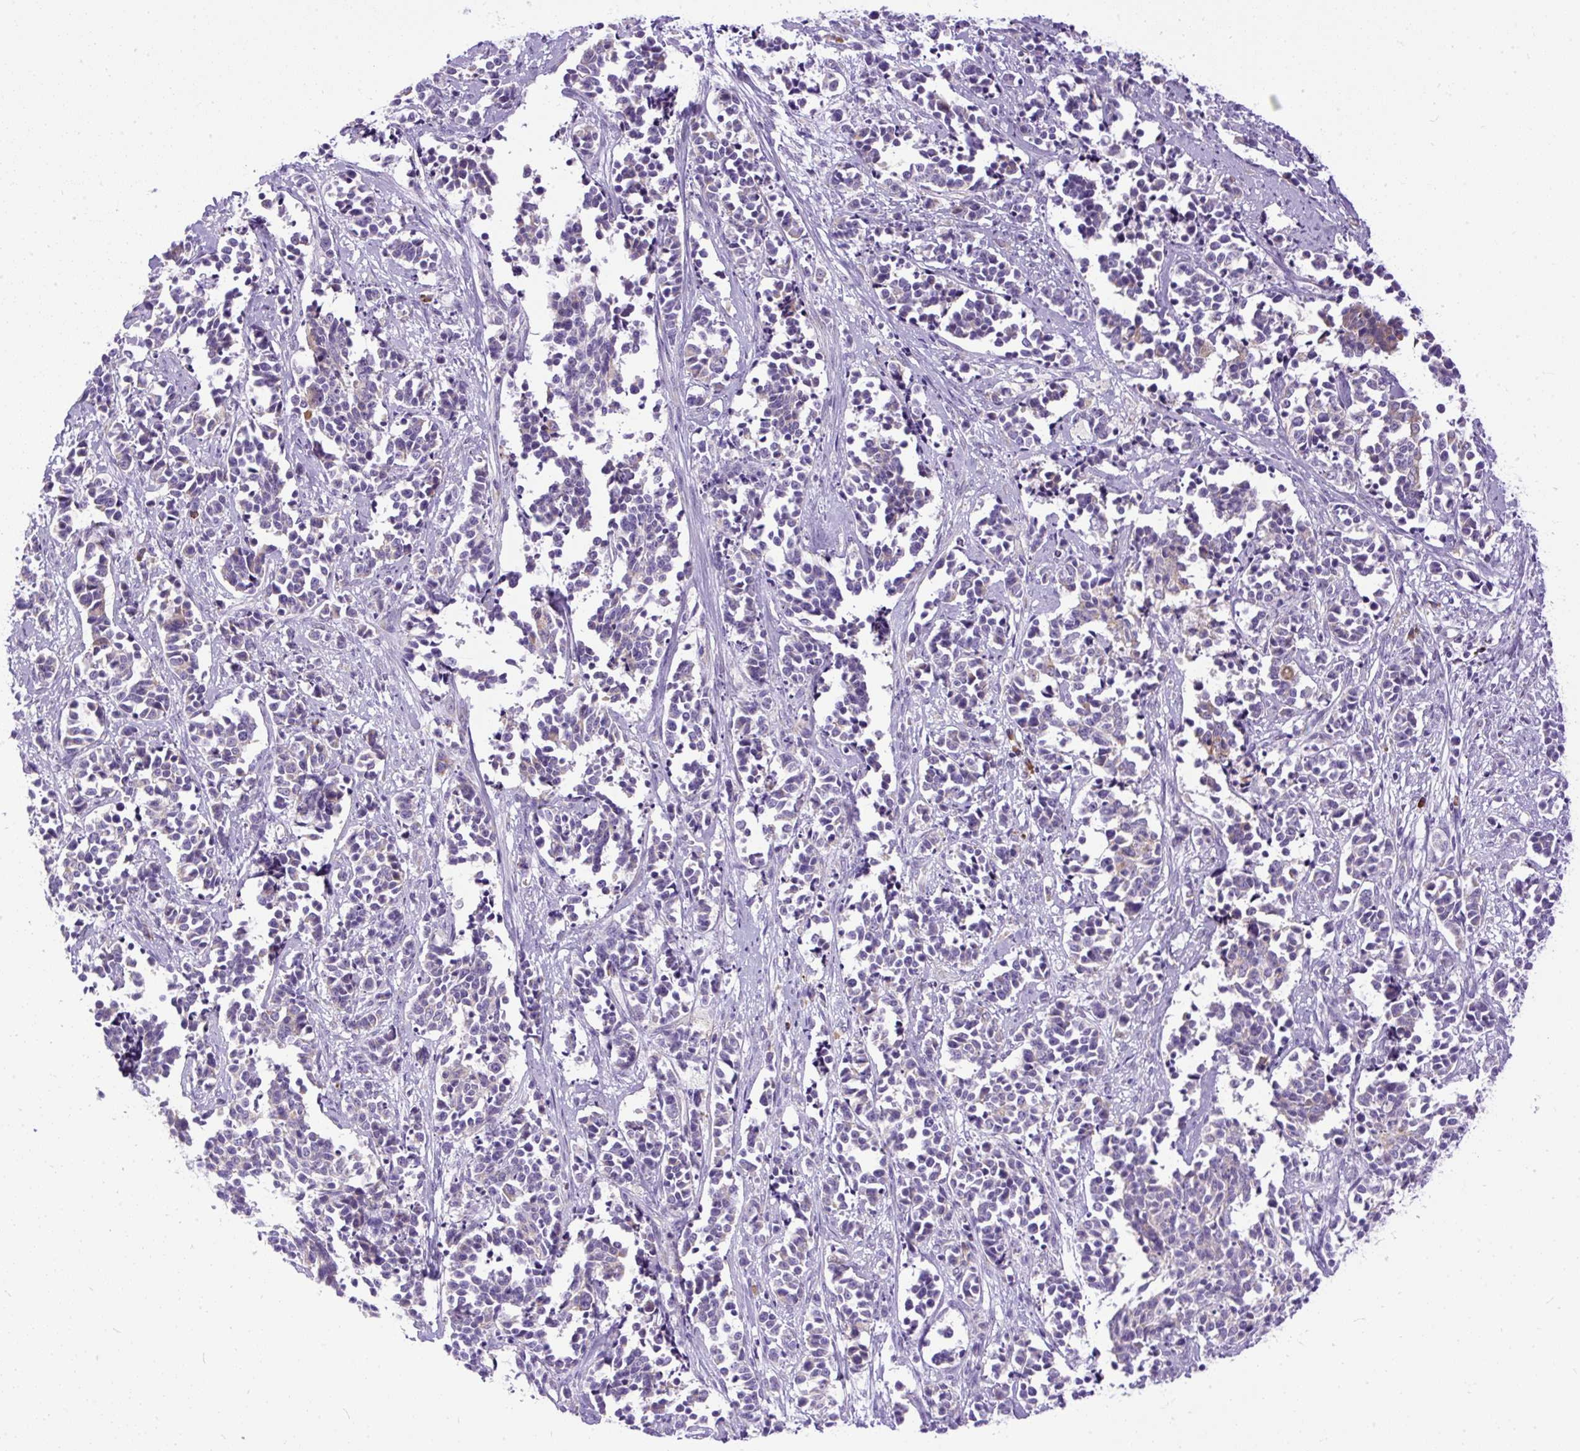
{"staining": {"intensity": "negative", "quantity": "none", "location": "none"}, "tissue": "cervical cancer", "cell_type": "Tumor cells", "image_type": "cancer", "snomed": [{"axis": "morphology", "description": "Normal tissue, NOS"}, {"axis": "morphology", "description": "Squamous cell carcinoma, NOS"}, {"axis": "topography", "description": "Cervix"}], "caption": "There is no significant positivity in tumor cells of cervical squamous cell carcinoma.", "gene": "SYBU", "patient": {"sex": "female", "age": 35}}